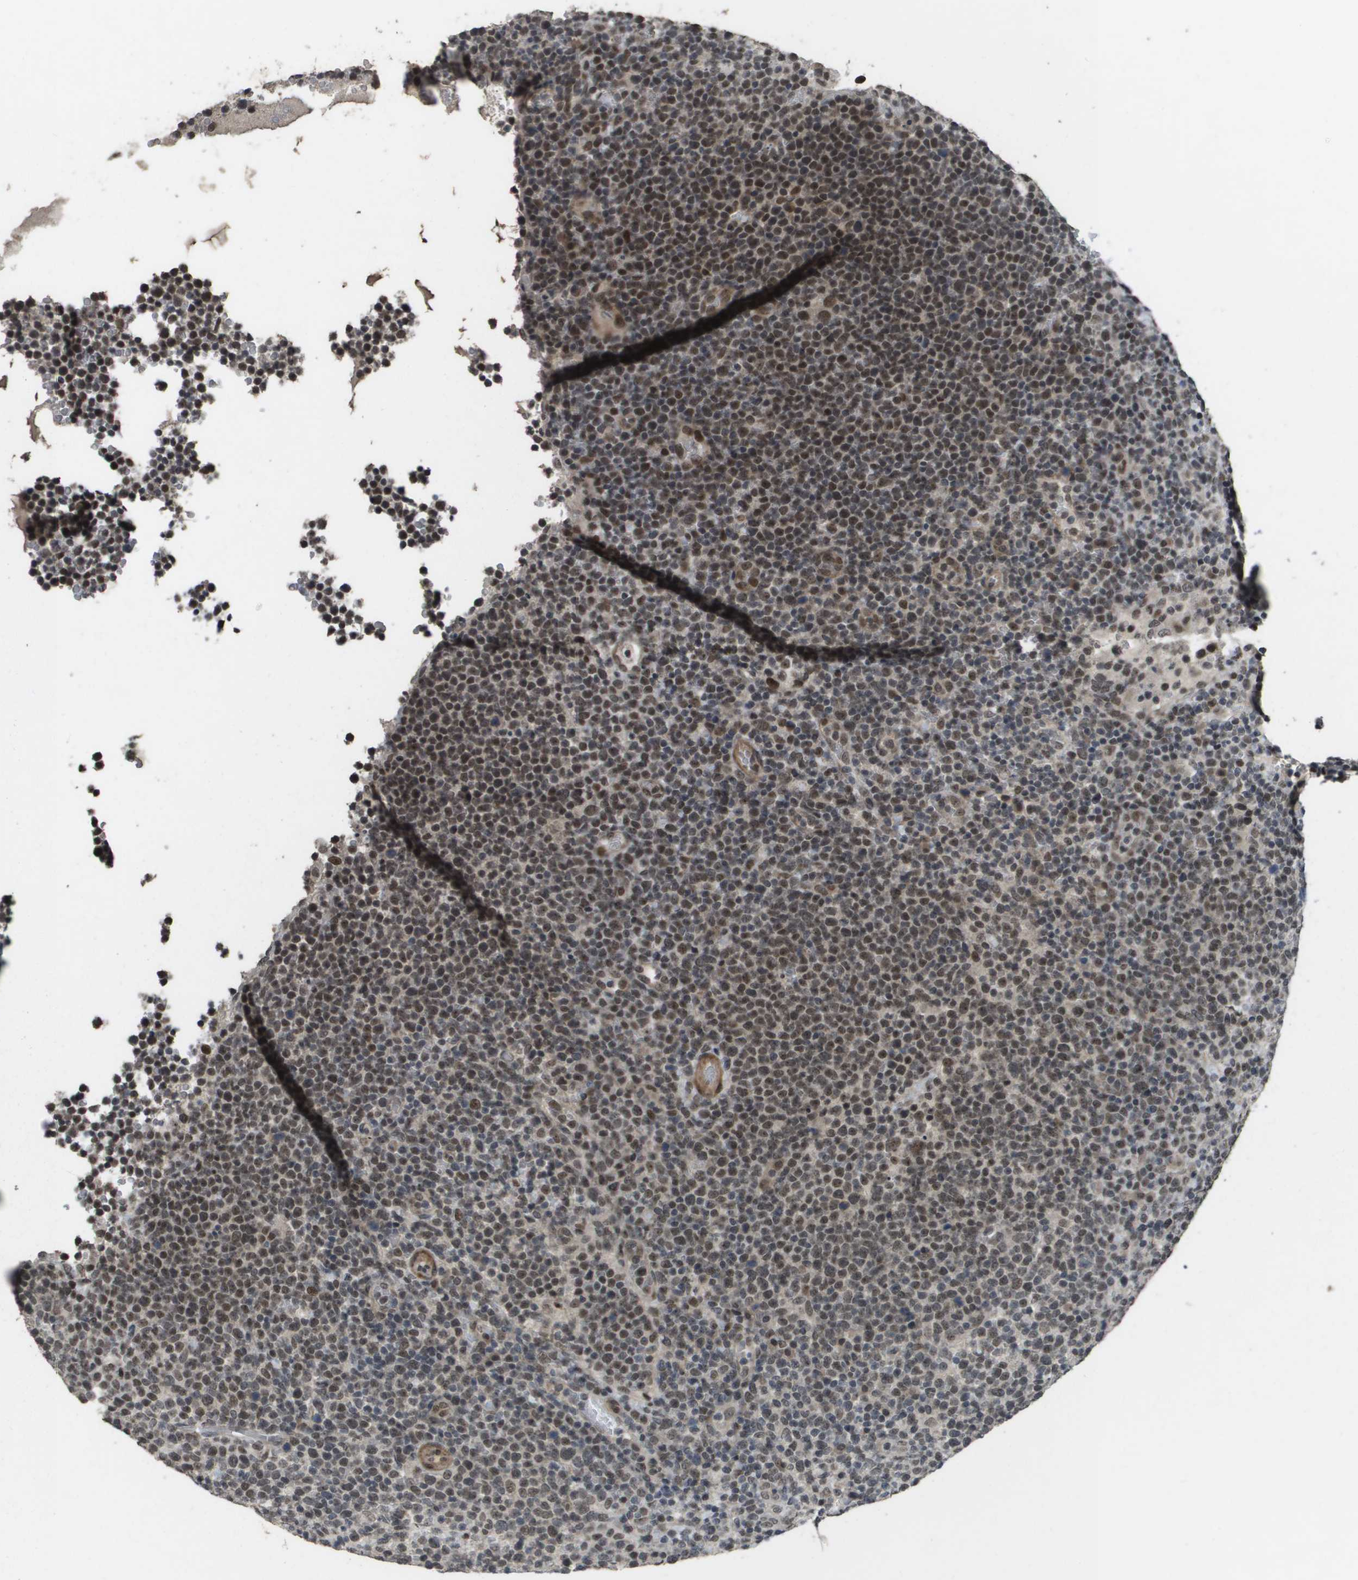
{"staining": {"intensity": "moderate", "quantity": ">75%", "location": "nuclear"}, "tissue": "lymphoma", "cell_type": "Tumor cells", "image_type": "cancer", "snomed": [{"axis": "morphology", "description": "Malignant lymphoma, non-Hodgkin's type, High grade"}, {"axis": "topography", "description": "Lymph node"}], "caption": "Immunohistochemical staining of malignant lymphoma, non-Hodgkin's type (high-grade) demonstrates medium levels of moderate nuclear expression in about >75% of tumor cells.", "gene": "KAT5", "patient": {"sex": "male", "age": 61}}